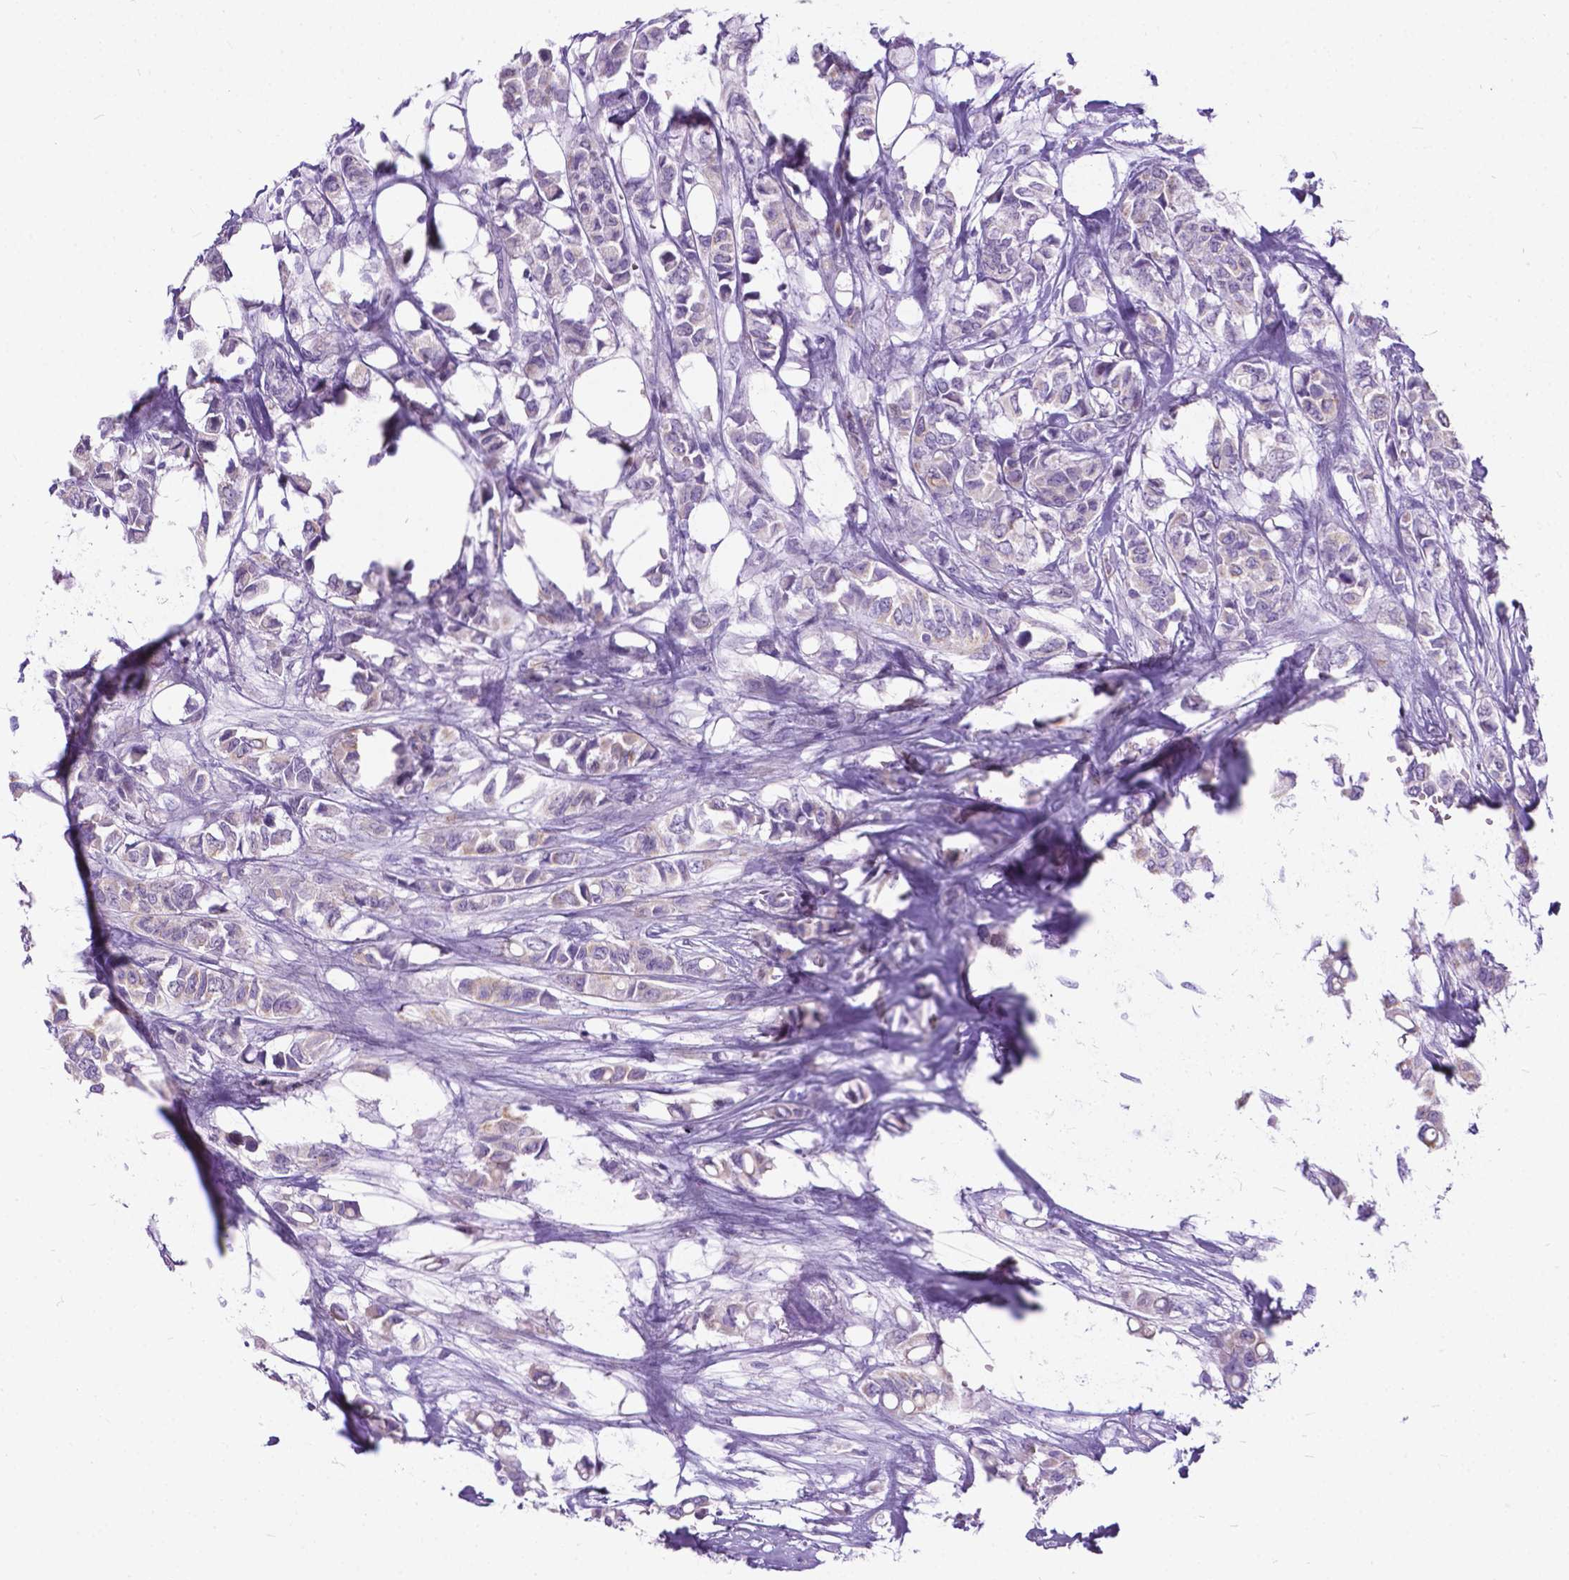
{"staining": {"intensity": "negative", "quantity": "none", "location": "none"}, "tissue": "breast cancer", "cell_type": "Tumor cells", "image_type": "cancer", "snomed": [{"axis": "morphology", "description": "Duct carcinoma"}, {"axis": "topography", "description": "Breast"}], "caption": "This is a image of immunohistochemistry (IHC) staining of breast intraductal carcinoma, which shows no expression in tumor cells.", "gene": "BSND", "patient": {"sex": "female", "age": 85}}